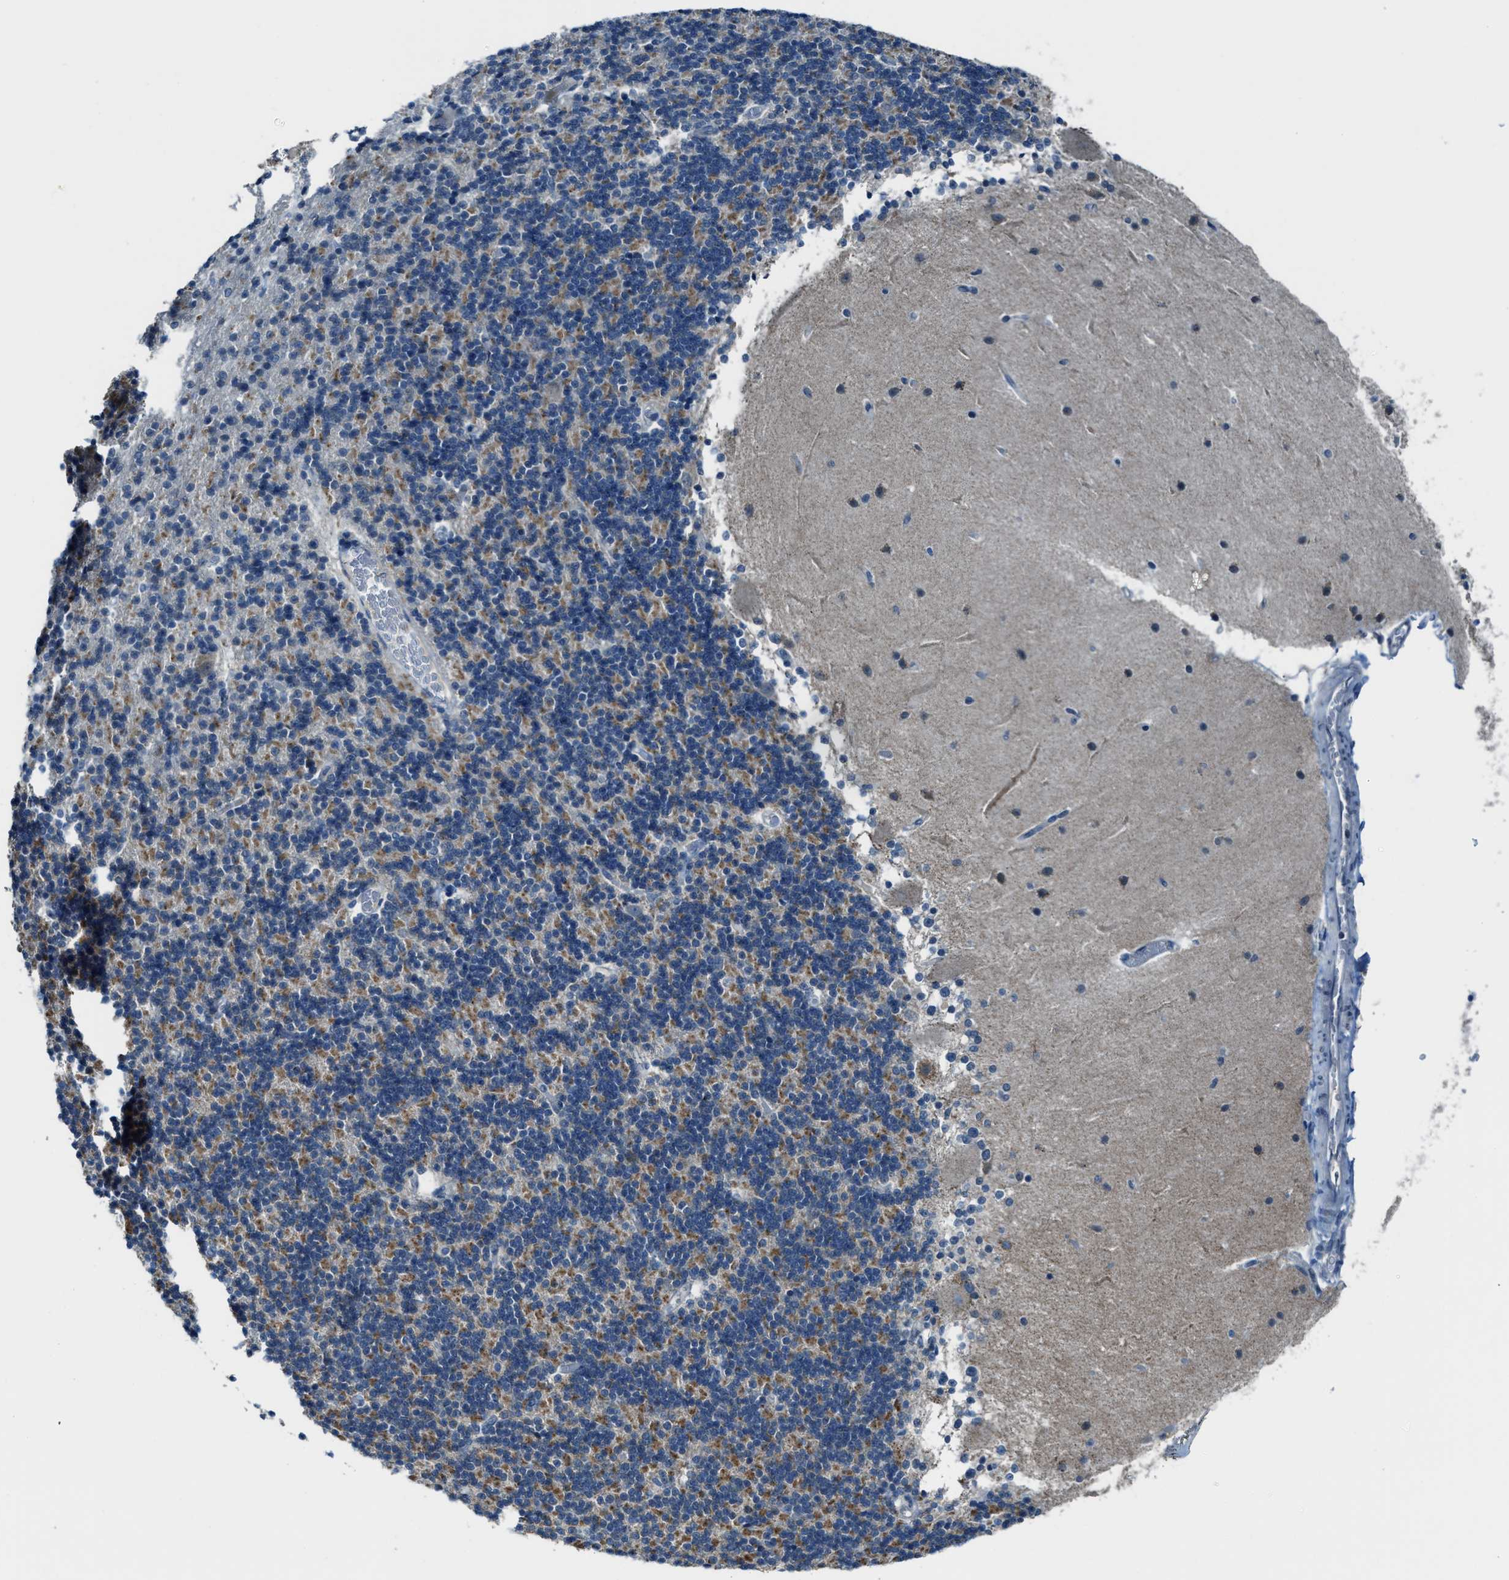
{"staining": {"intensity": "moderate", "quantity": "<25%", "location": "cytoplasmic/membranous"}, "tissue": "cerebellum", "cell_type": "Cells in granular layer", "image_type": "normal", "snomed": [{"axis": "morphology", "description": "Normal tissue, NOS"}, {"axis": "topography", "description": "Cerebellum"}], "caption": "Immunohistochemistry (IHC) image of benign cerebellum: cerebellum stained using IHC exhibits low levels of moderate protein expression localized specifically in the cytoplasmic/membranous of cells in granular layer, appearing as a cytoplasmic/membranous brown color.", "gene": "CDON", "patient": {"sex": "female", "age": 54}}